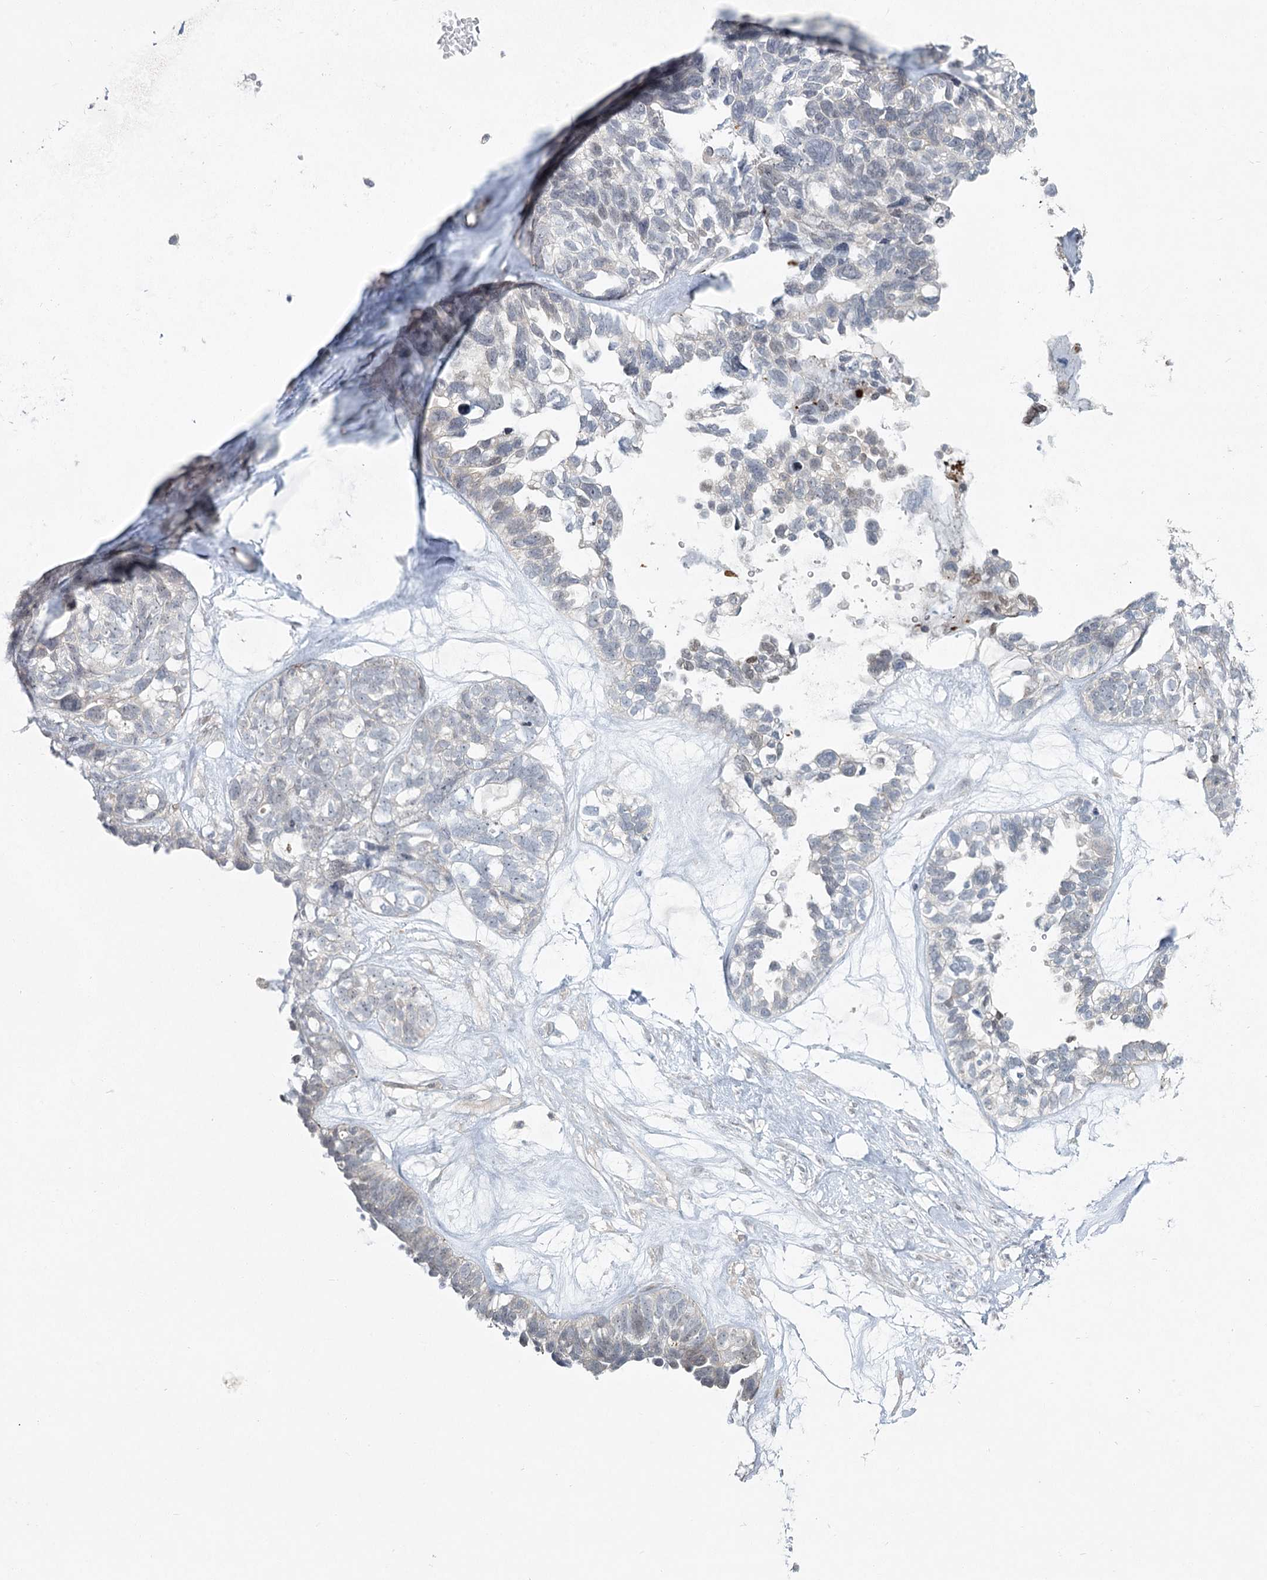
{"staining": {"intensity": "negative", "quantity": "none", "location": "none"}, "tissue": "ovarian cancer", "cell_type": "Tumor cells", "image_type": "cancer", "snomed": [{"axis": "morphology", "description": "Cystadenocarcinoma, serous, NOS"}, {"axis": "topography", "description": "Ovary"}], "caption": "Immunohistochemistry of human ovarian cancer (serous cystadenocarcinoma) shows no expression in tumor cells. (DAB immunohistochemistry visualized using brightfield microscopy, high magnification).", "gene": "SPINK13", "patient": {"sex": "female", "age": 79}}